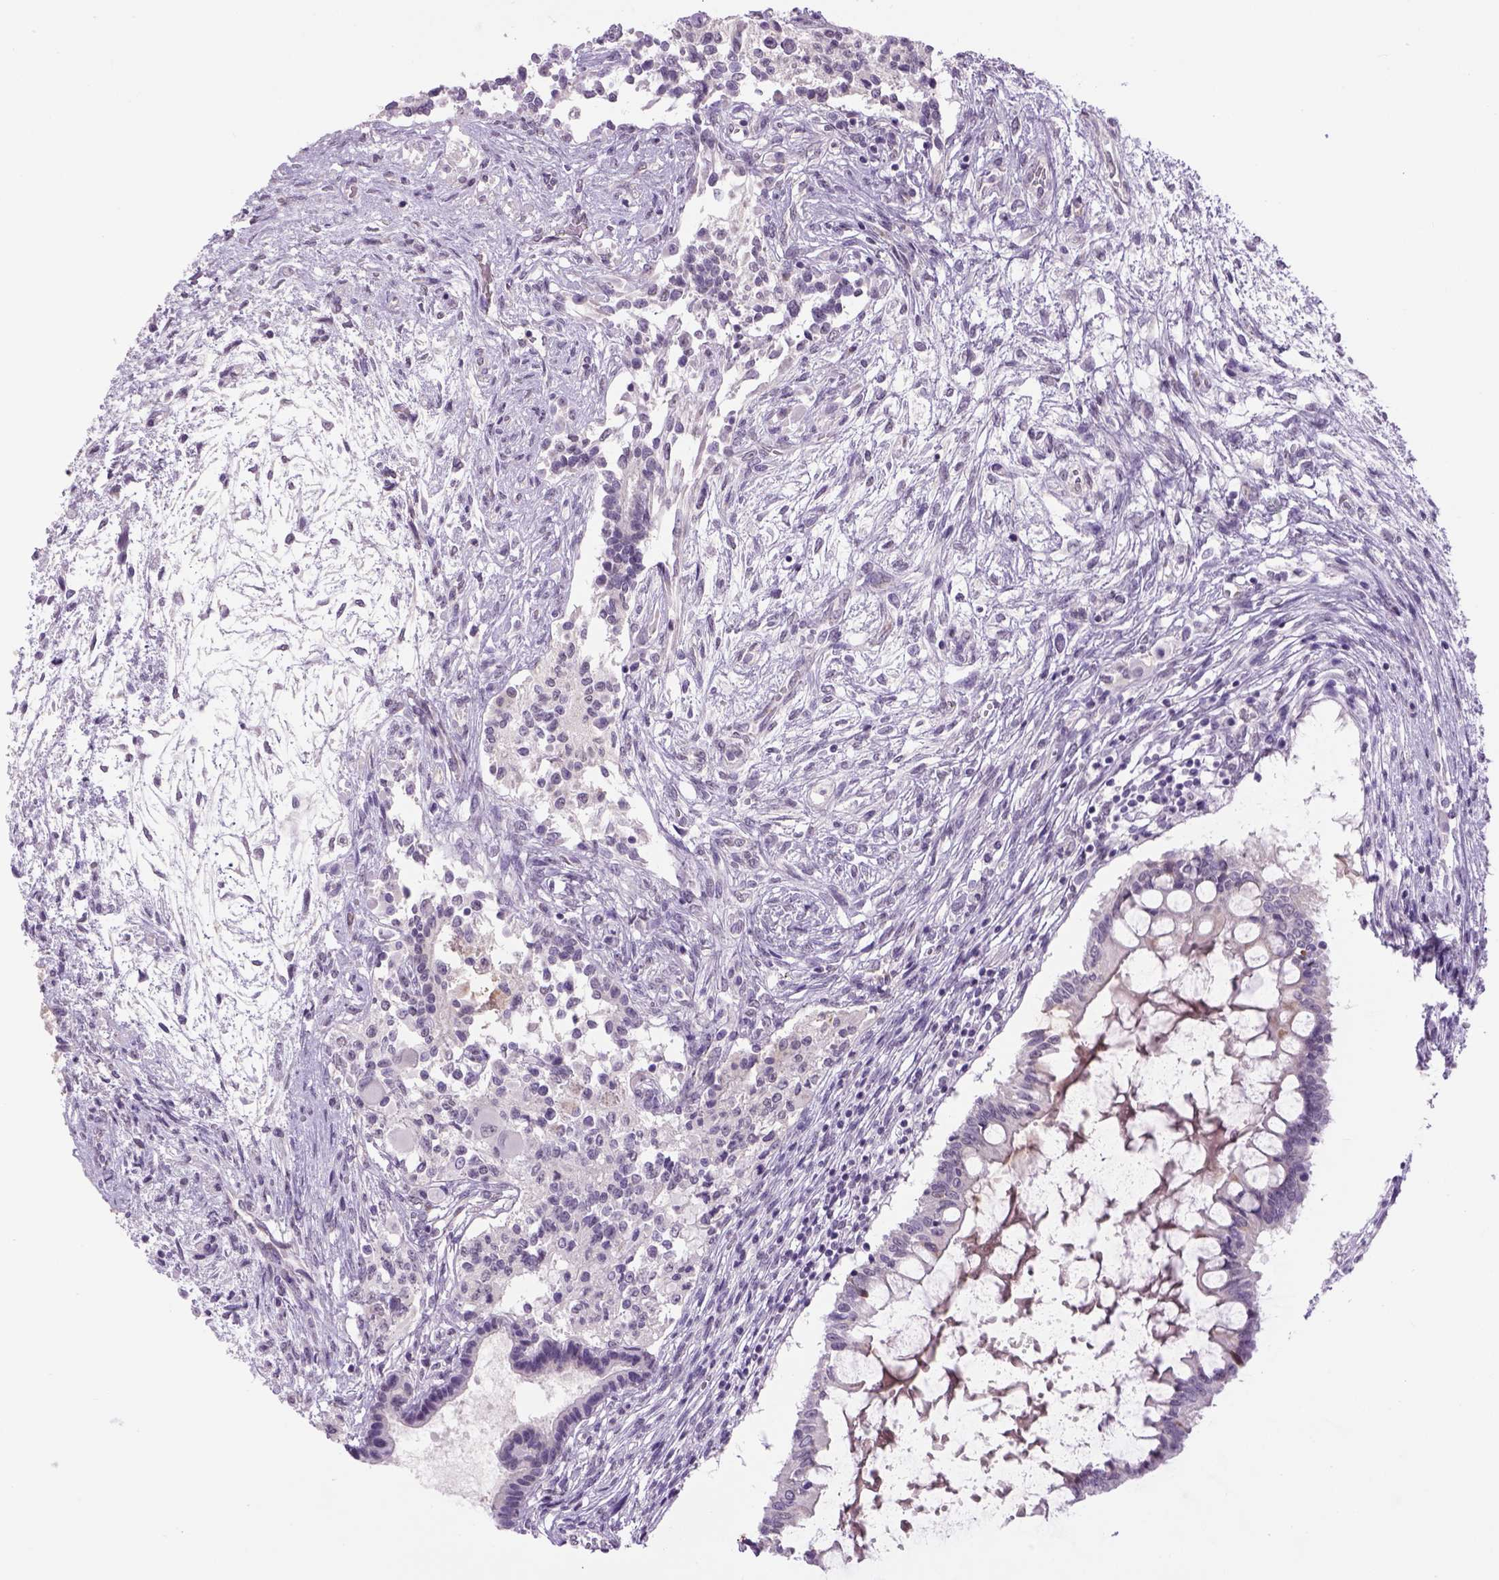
{"staining": {"intensity": "negative", "quantity": "none", "location": "none"}, "tissue": "testis cancer", "cell_type": "Tumor cells", "image_type": "cancer", "snomed": [{"axis": "morphology", "description": "Carcinoma, Embryonal, NOS"}, {"axis": "topography", "description": "Testis"}], "caption": "Immunohistochemistry (IHC) micrograph of testis cancer (embryonal carcinoma) stained for a protein (brown), which exhibits no expression in tumor cells. Brightfield microscopy of IHC stained with DAB (brown) and hematoxylin (blue), captured at high magnification.", "gene": "DBH", "patient": {"sex": "male", "age": 37}}